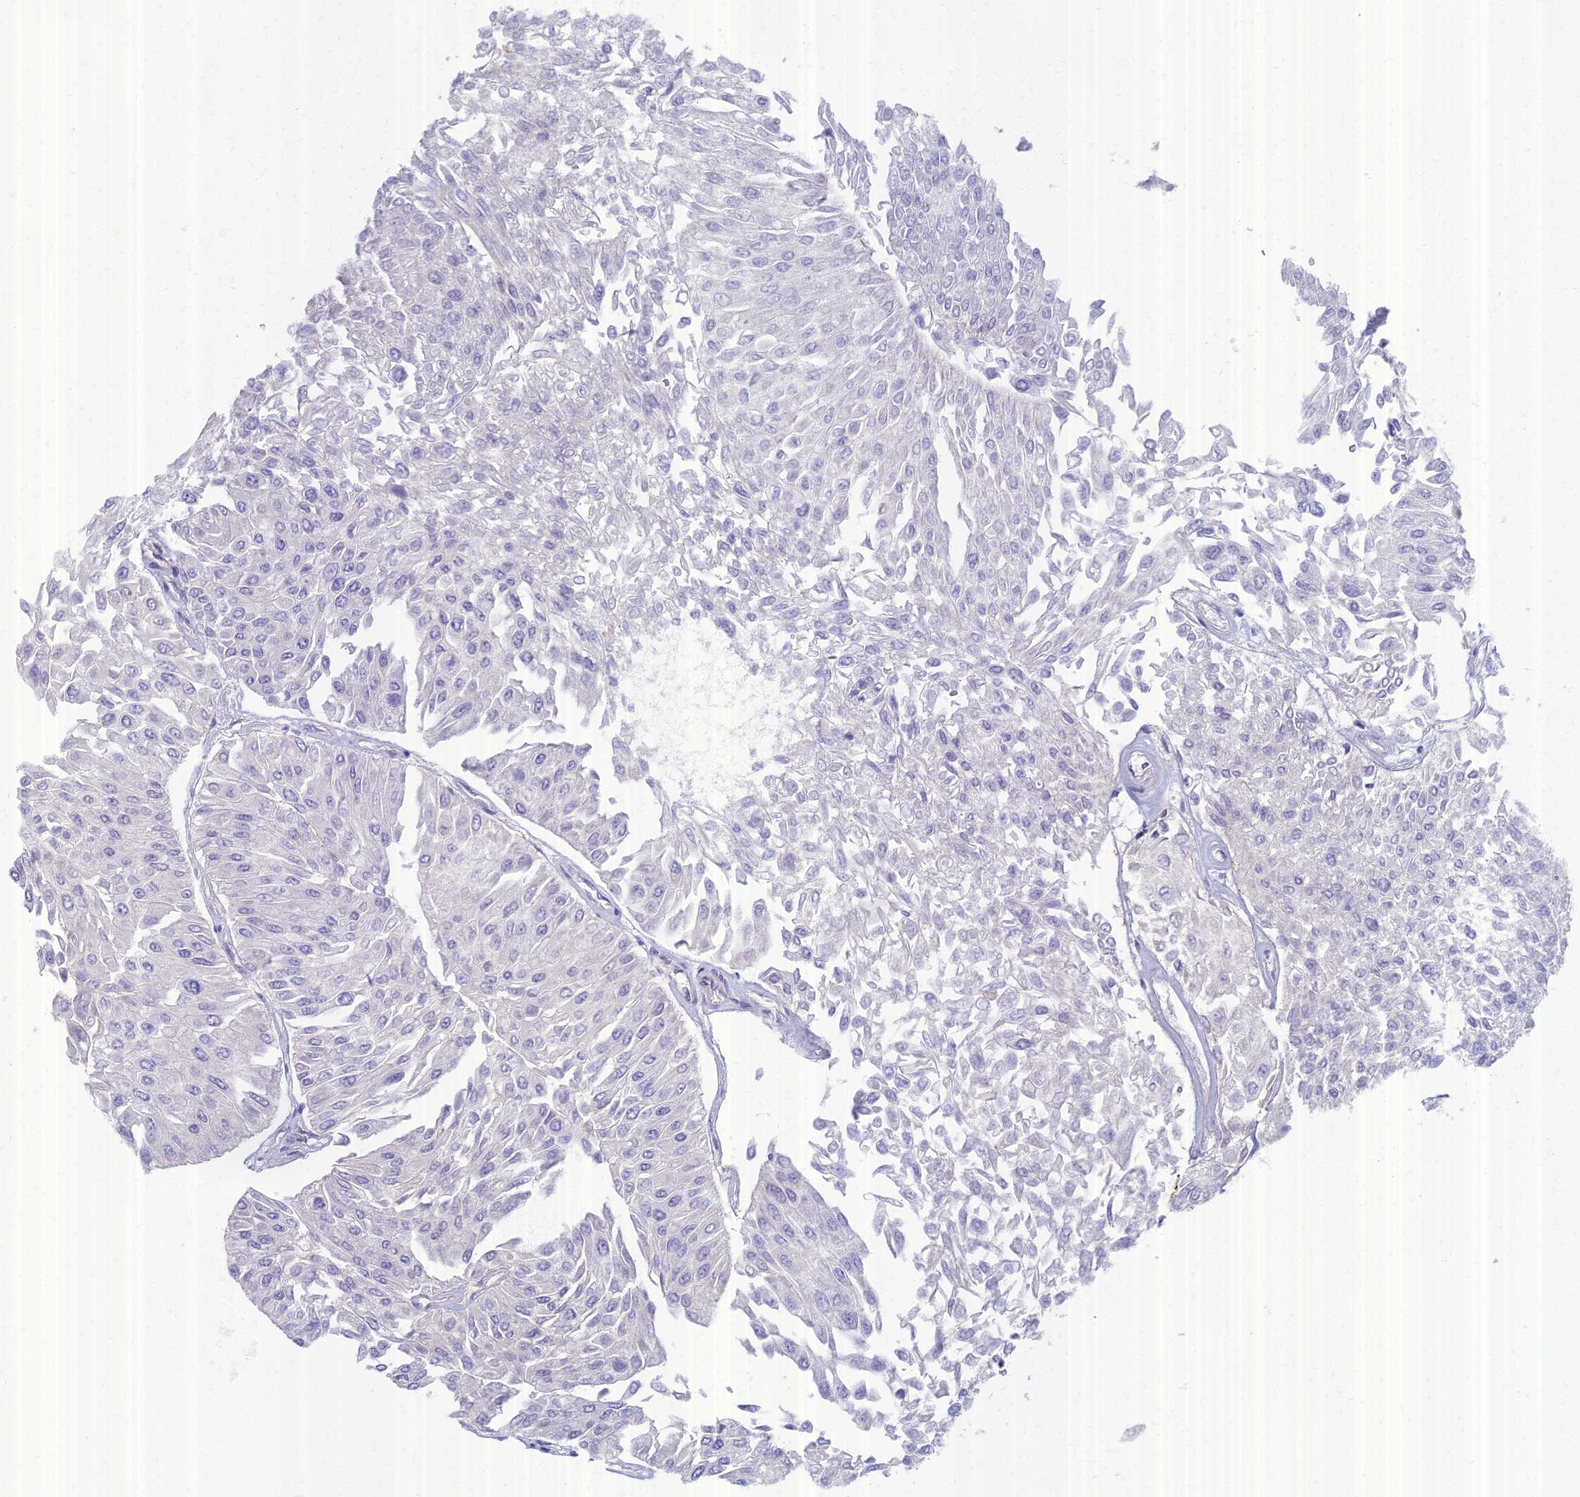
{"staining": {"intensity": "negative", "quantity": "none", "location": "none"}, "tissue": "urothelial cancer", "cell_type": "Tumor cells", "image_type": "cancer", "snomed": [{"axis": "morphology", "description": "Urothelial carcinoma, Low grade"}, {"axis": "topography", "description": "Urinary bladder"}], "caption": "IHC image of human urothelial cancer stained for a protein (brown), which displays no staining in tumor cells.", "gene": "AP4E1", "patient": {"sex": "male", "age": 67}}